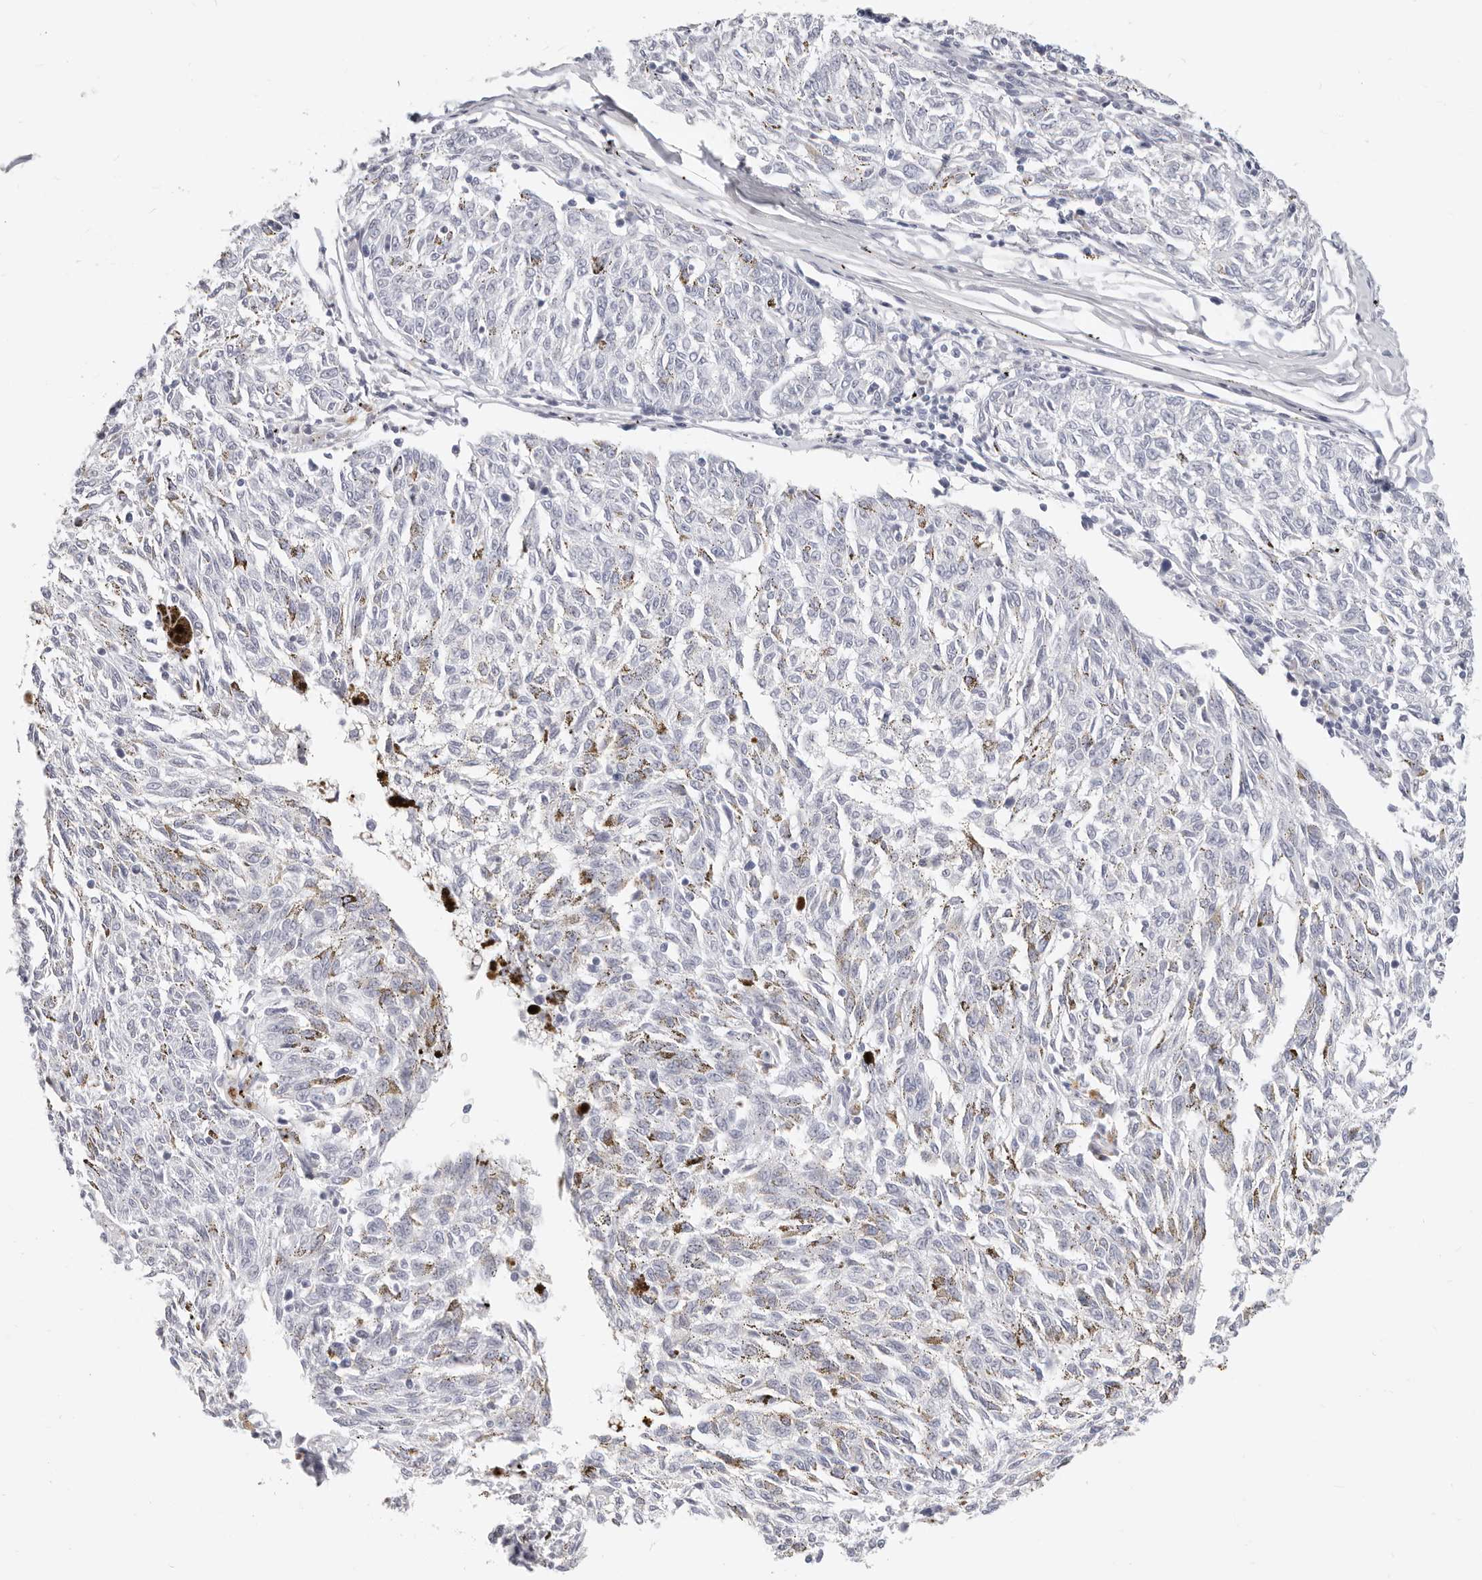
{"staining": {"intensity": "negative", "quantity": "none", "location": "none"}, "tissue": "melanoma", "cell_type": "Tumor cells", "image_type": "cancer", "snomed": [{"axis": "morphology", "description": "Malignant melanoma, NOS"}, {"axis": "topography", "description": "Skin"}], "caption": "Immunohistochemical staining of malignant melanoma exhibits no significant staining in tumor cells.", "gene": "CAMP", "patient": {"sex": "female", "age": 72}}